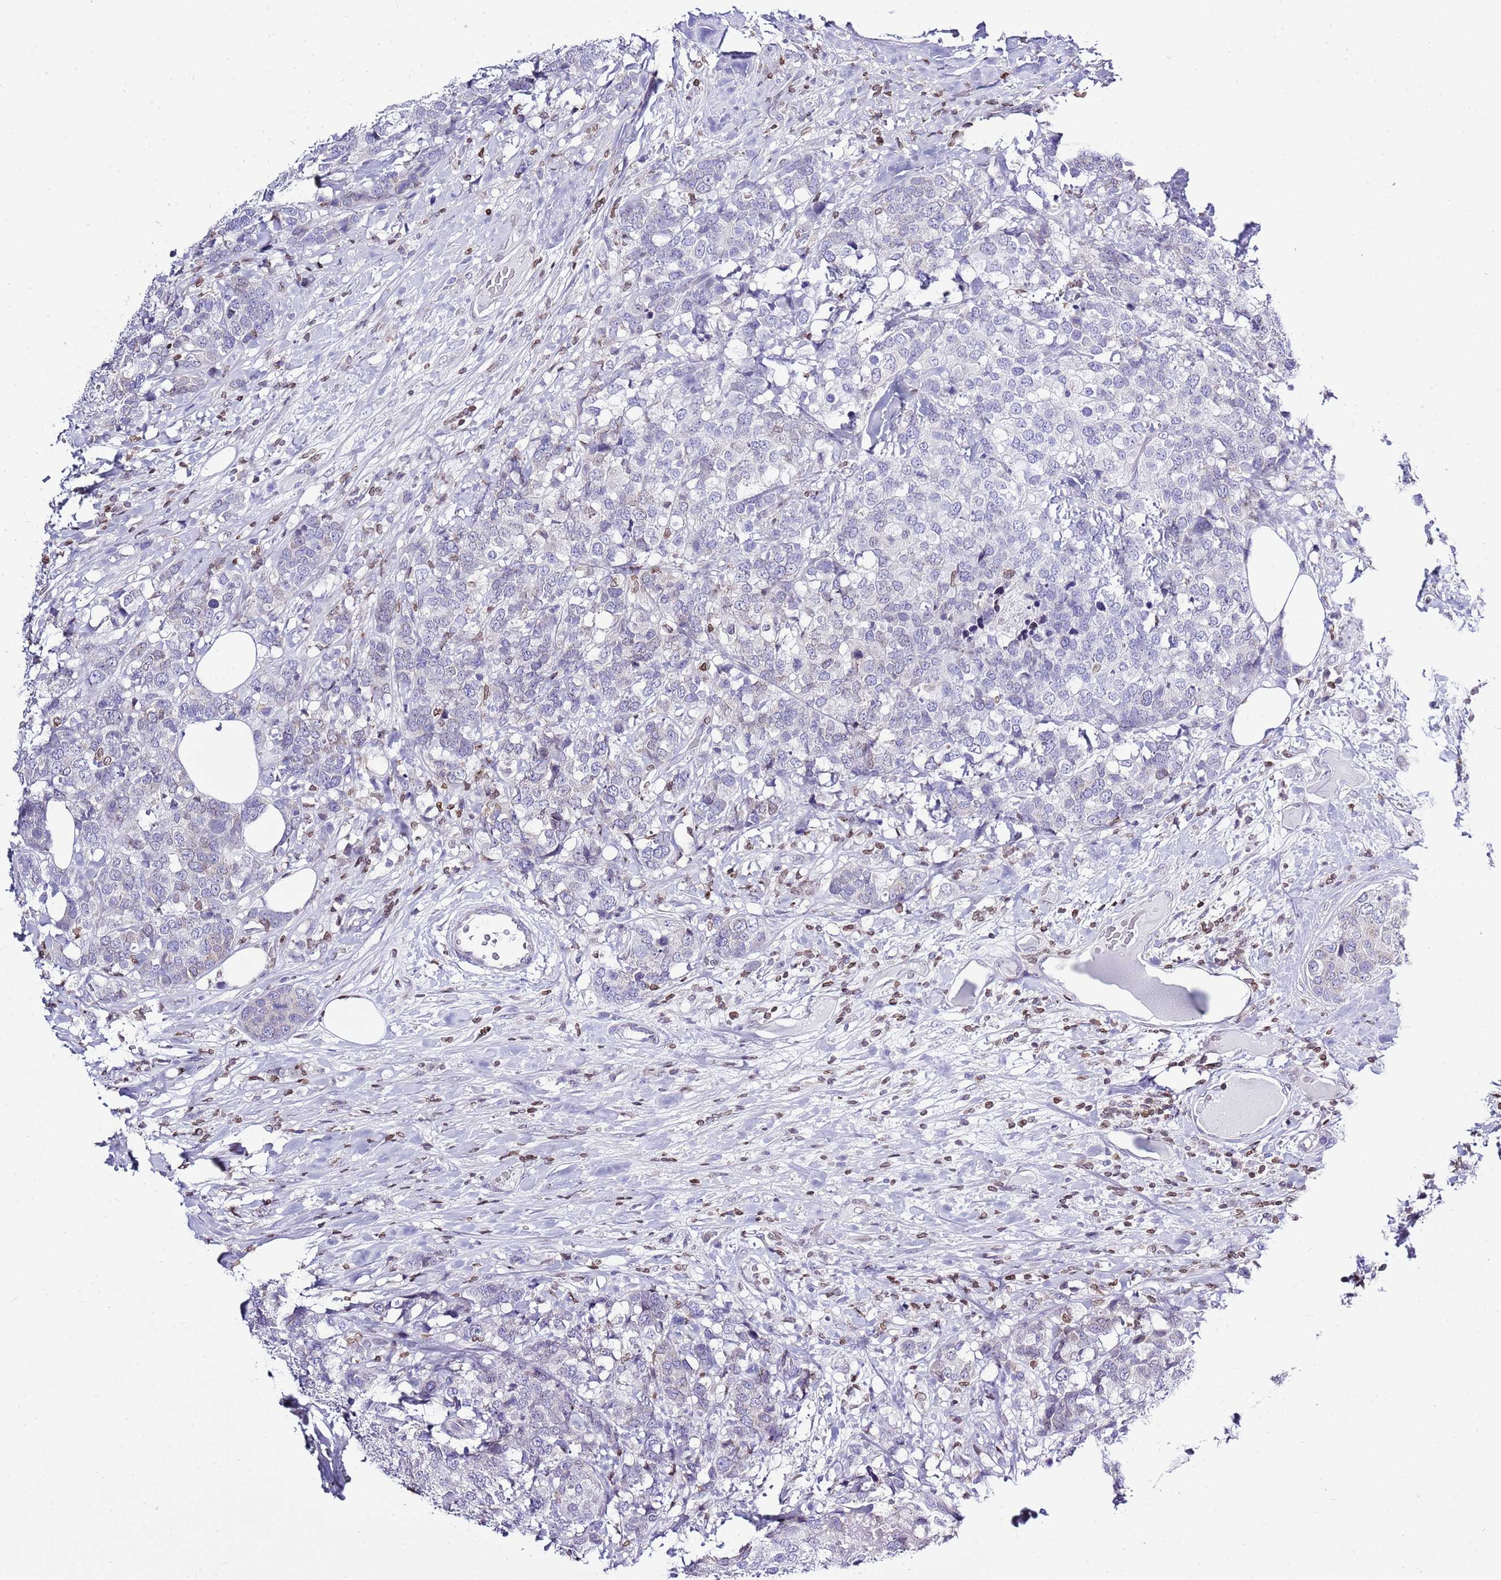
{"staining": {"intensity": "negative", "quantity": "none", "location": "none"}, "tissue": "breast cancer", "cell_type": "Tumor cells", "image_type": "cancer", "snomed": [{"axis": "morphology", "description": "Lobular carcinoma"}, {"axis": "topography", "description": "Breast"}], "caption": "This is an immunohistochemistry image of breast cancer (lobular carcinoma). There is no expression in tumor cells.", "gene": "LBR", "patient": {"sex": "female", "age": 59}}